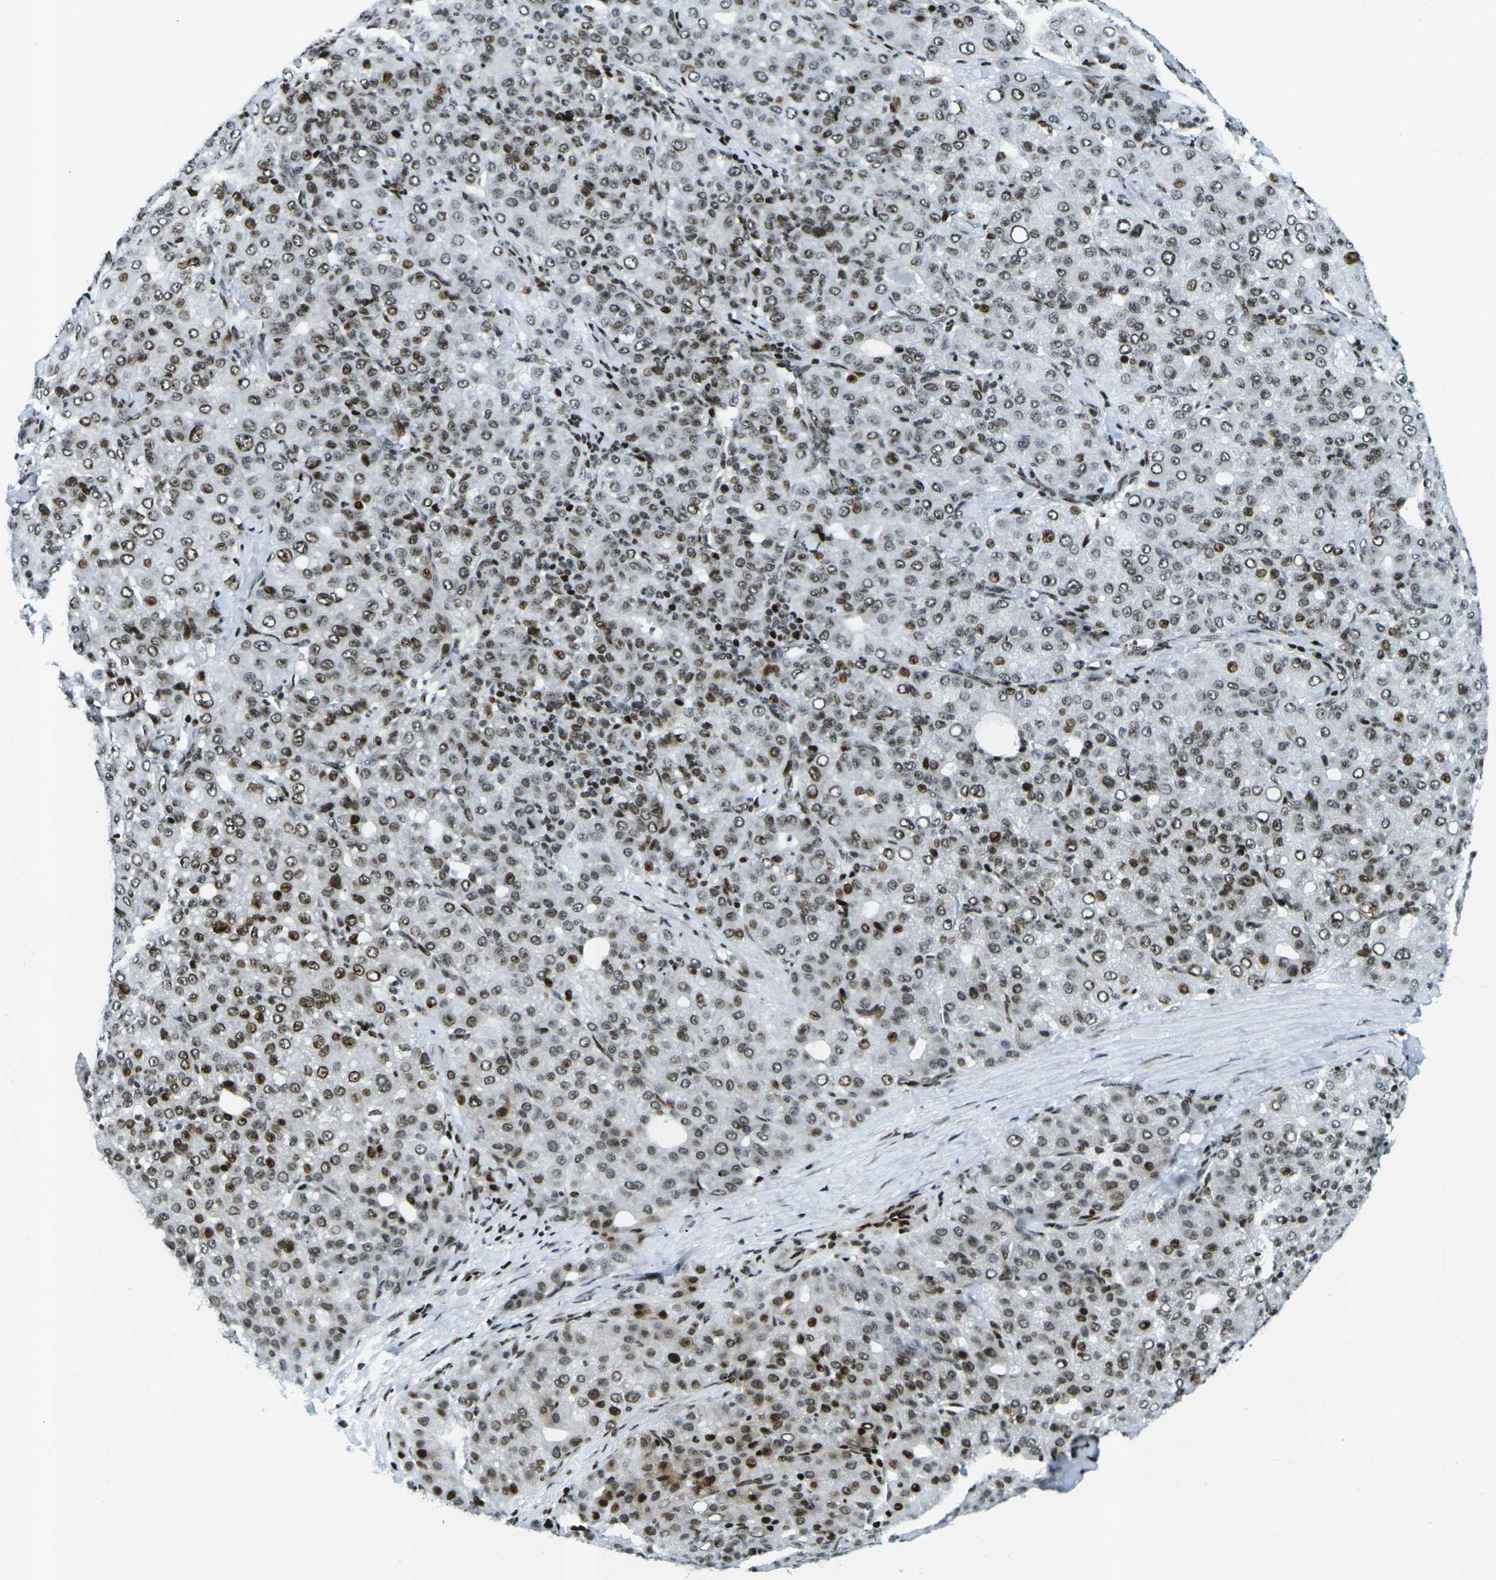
{"staining": {"intensity": "moderate", "quantity": ">75%", "location": "nuclear"}, "tissue": "liver cancer", "cell_type": "Tumor cells", "image_type": "cancer", "snomed": [{"axis": "morphology", "description": "Carcinoma, Hepatocellular, NOS"}, {"axis": "topography", "description": "Liver"}], "caption": "This micrograph exhibits liver cancer (hepatocellular carcinoma) stained with immunohistochemistry (IHC) to label a protein in brown. The nuclear of tumor cells show moderate positivity for the protein. Nuclei are counter-stained blue.", "gene": "H3-3A", "patient": {"sex": "male", "age": 65}}